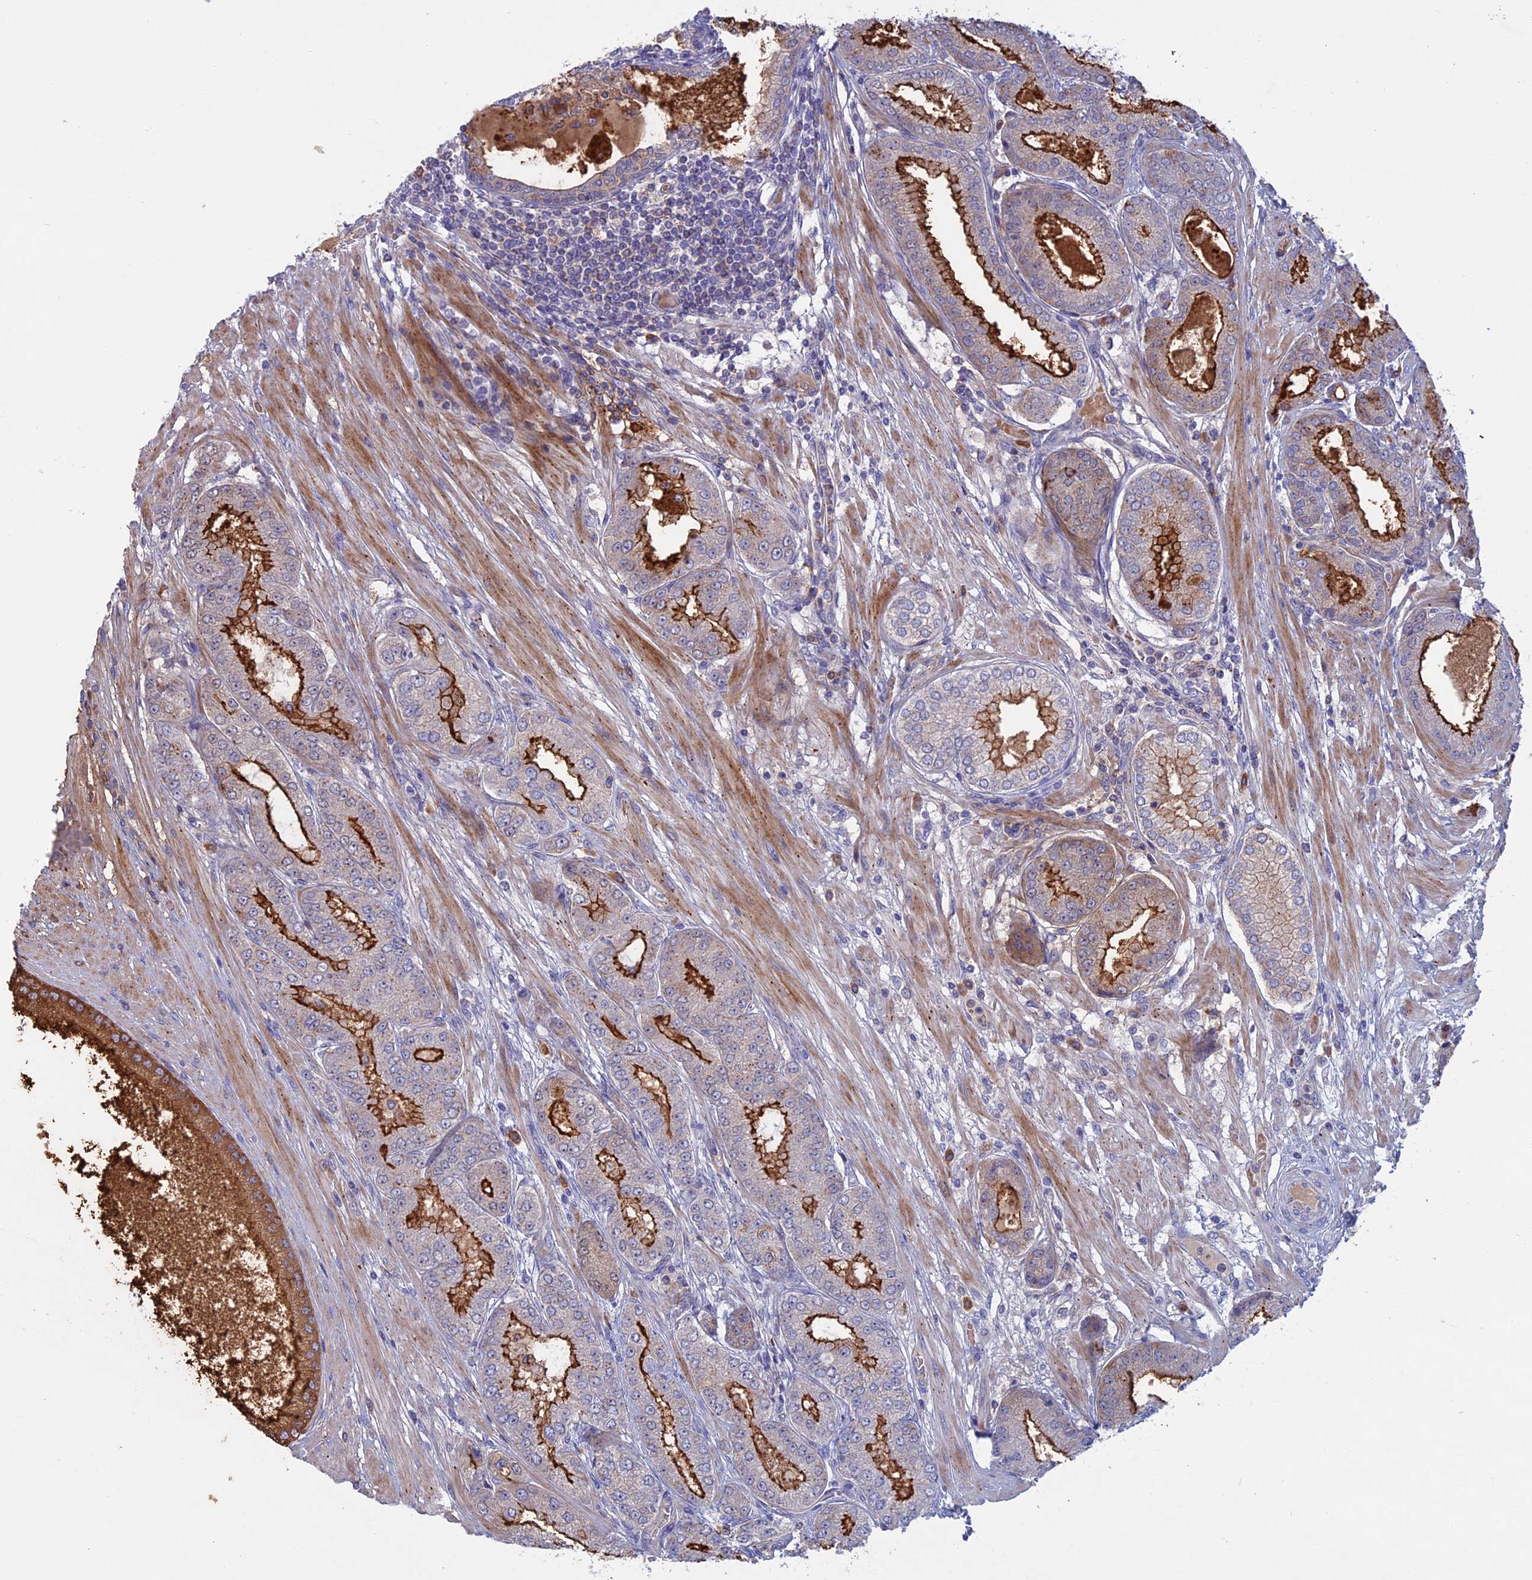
{"staining": {"intensity": "strong", "quantity": "25%-75%", "location": "cytoplasmic/membranous"}, "tissue": "prostate cancer", "cell_type": "Tumor cells", "image_type": "cancer", "snomed": [{"axis": "morphology", "description": "Adenocarcinoma, High grade"}, {"axis": "topography", "description": "Prostate"}], "caption": "Adenocarcinoma (high-grade) (prostate) tissue exhibits strong cytoplasmic/membranous positivity in about 25%-75% of tumor cells, visualized by immunohistochemistry. The staining was performed using DAB, with brown indicating positive protein expression. Nuclei are stained blue with hematoxylin.", "gene": "SLC2A6", "patient": {"sex": "male", "age": 71}}